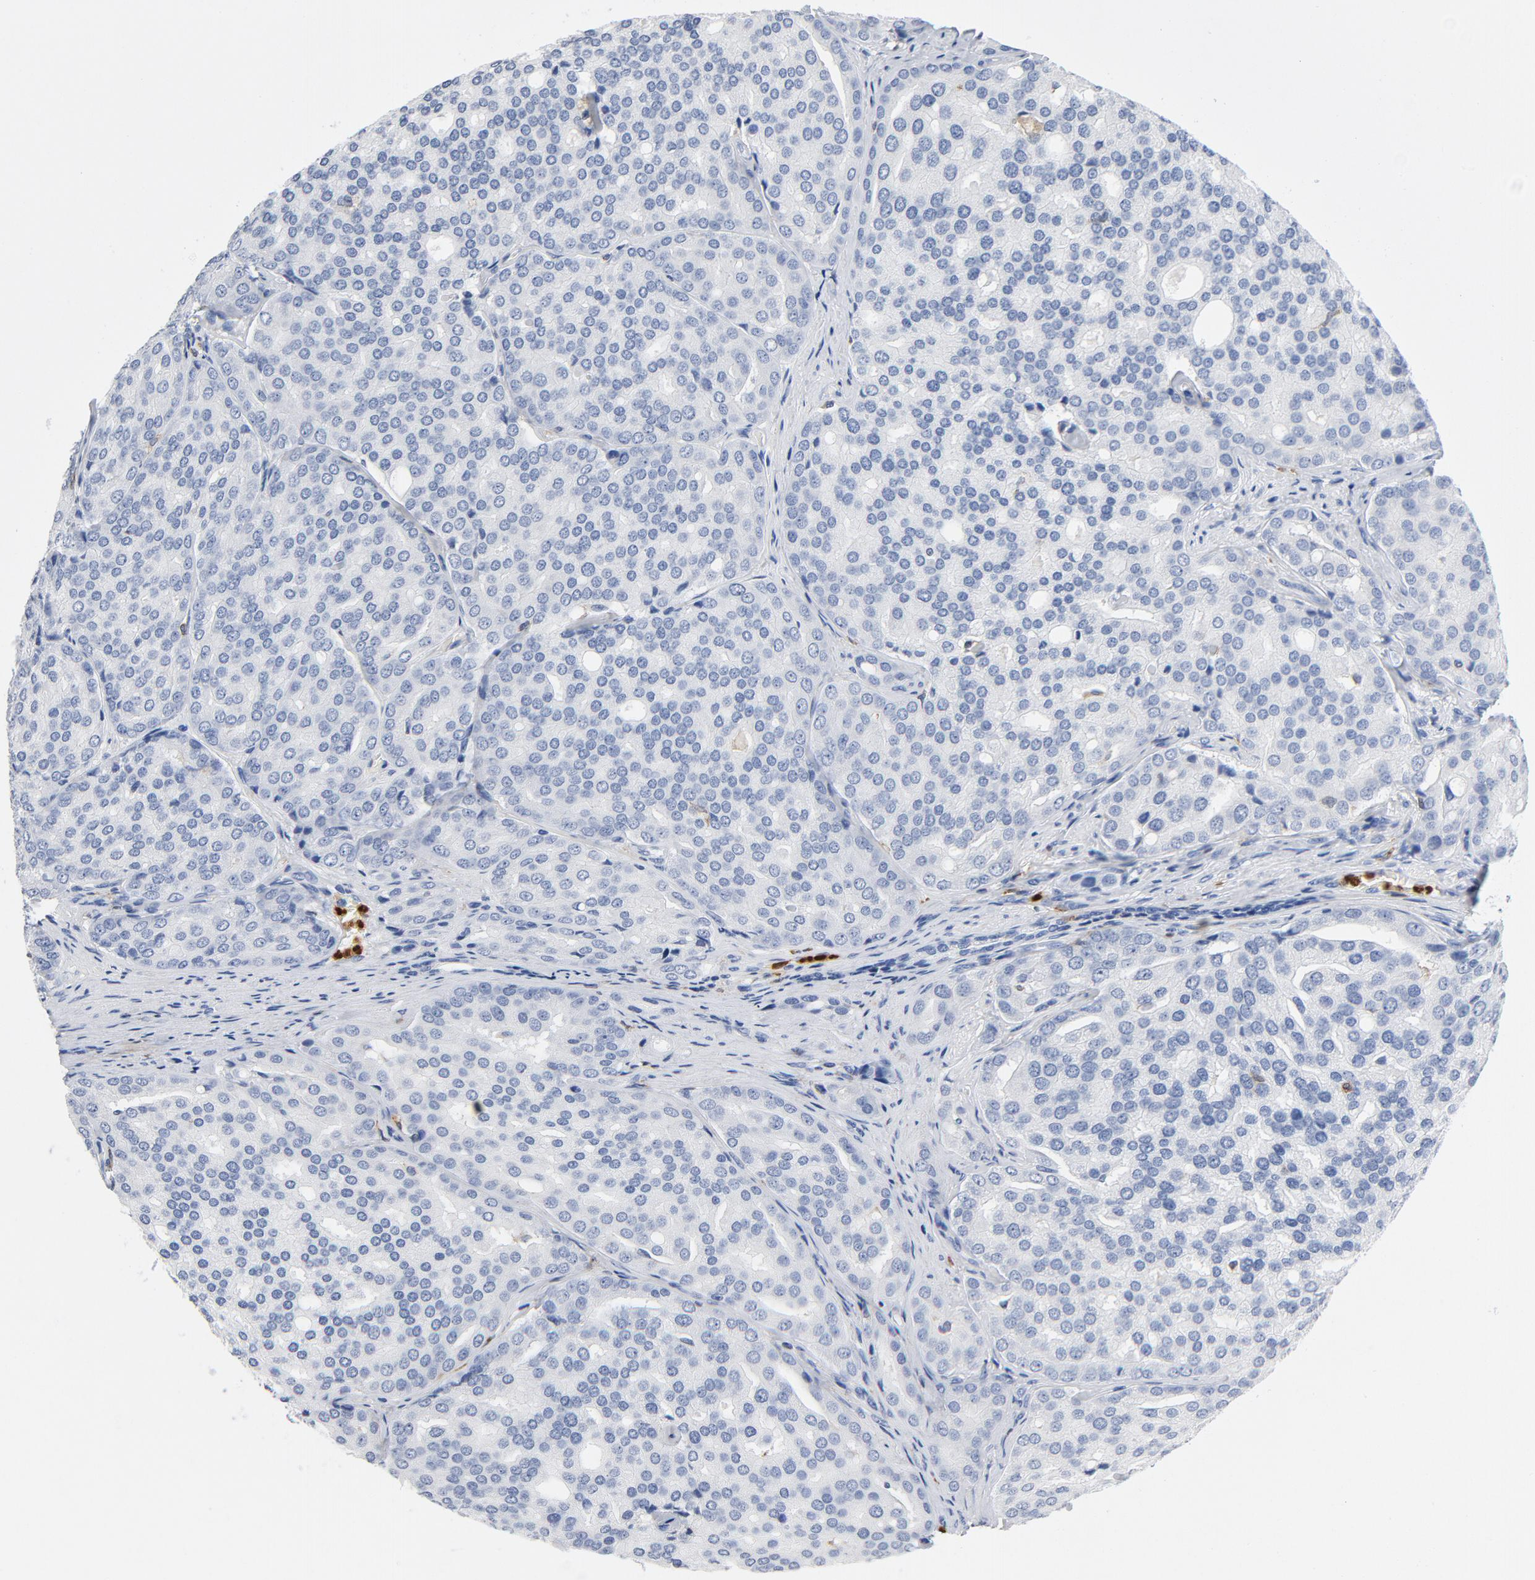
{"staining": {"intensity": "negative", "quantity": "none", "location": "none"}, "tissue": "prostate cancer", "cell_type": "Tumor cells", "image_type": "cancer", "snomed": [{"axis": "morphology", "description": "Adenocarcinoma, High grade"}, {"axis": "topography", "description": "Prostate"}], "caption": "This is an immunohistochemistry histopathology image of prostate cancer. There is no staining in tumor cells.", "gene": "NCF1", "patient": {"sex": "male", "age": 64}}